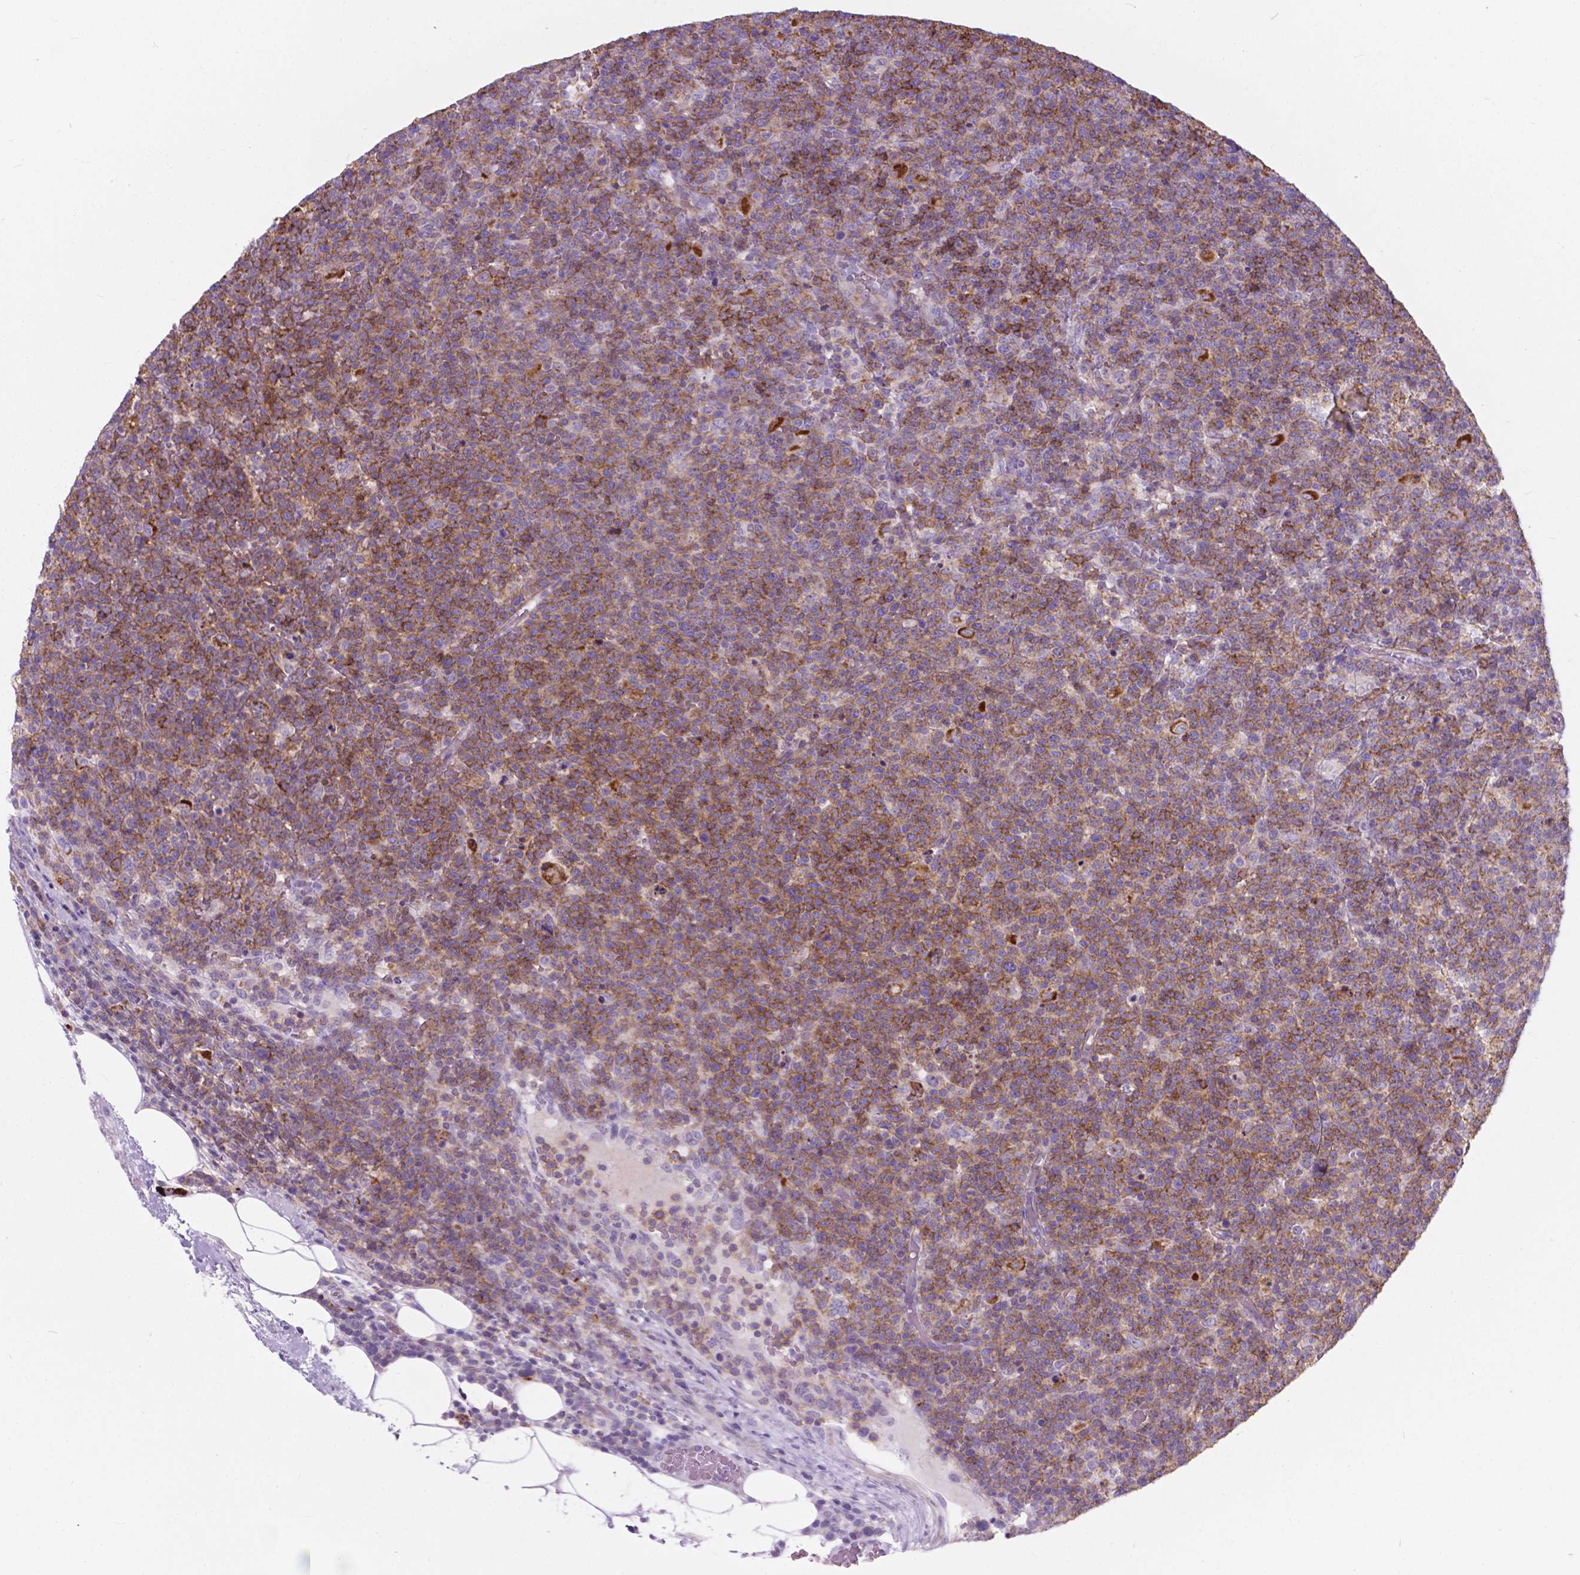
{"staining": {"intensity": "moderate", "quantity": "25%-75%", "location": "cytoplasmic/membranous"}, "tissue": "lymphoma", "cell_type": "Tumor cells", "image_type": "cancer", "snomed": [{"axis": "morphology", "description": "Malignant lymphoma, non-Hodgkin's type, High grade"}, {"axis": "topography", "description": "Lymph node"}], "caption": "High-grade malignant lymphoma, non-Hodgkin's type stained with a brown dye displays moderate cytoplasmic/membranous positive expression in about 25%-75% of tumor cells.", "gene": "KIAA0040", "patient": {"sex": "male", "age": 61}}